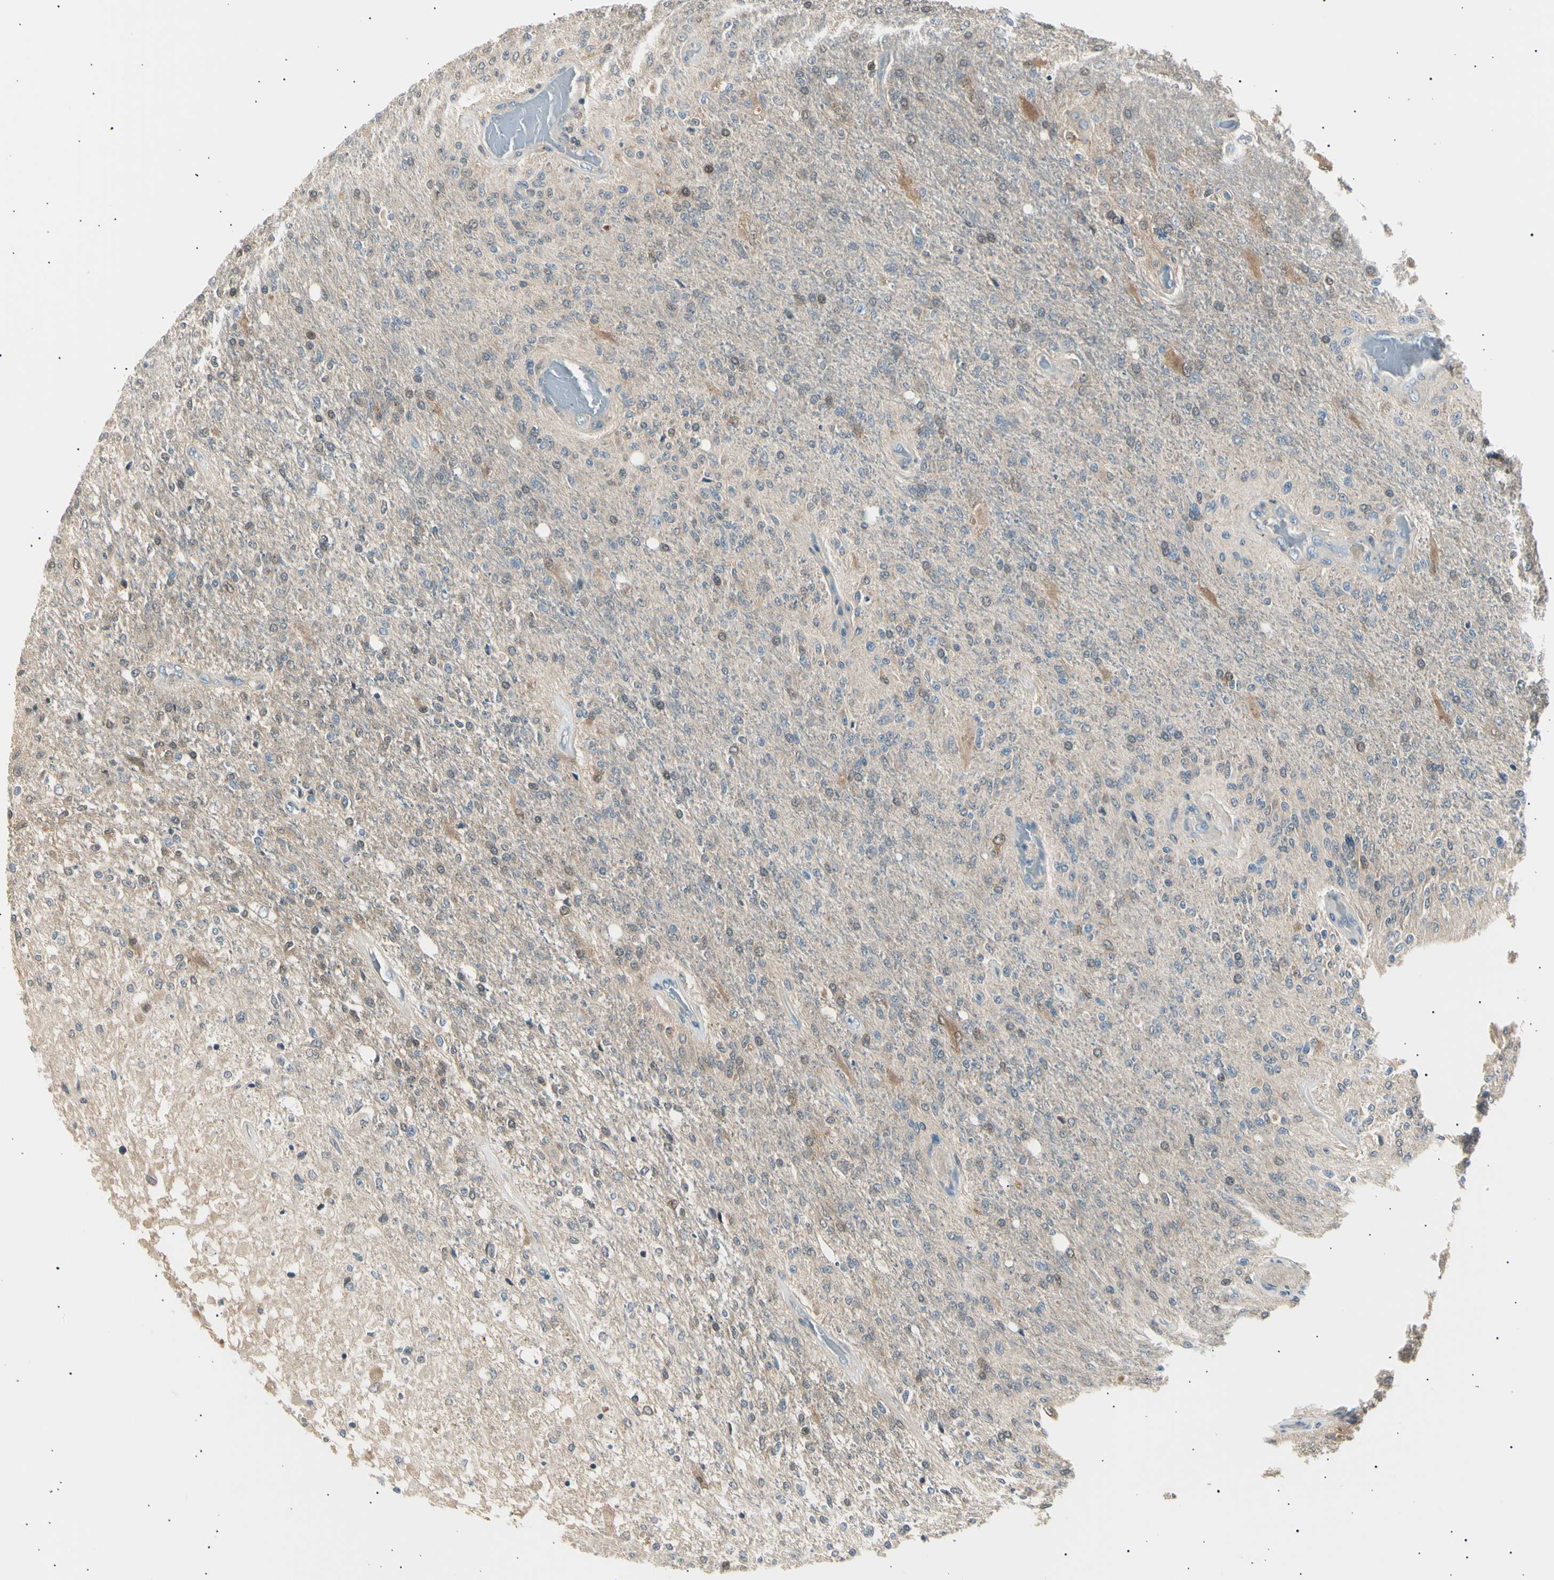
{"staining": {"intensity": "moderate", "quantity": "<25%", "location": "cytoplasmic/membranous,nuclear"}, "tissue": "glioma", "cell_type": "Tumor cells", "image_type": "cancer", "snomed": [{"axis": "morphology", "description": "Normal tissue, NOS"}, {"axis": "morphology", "description": "Glioma, malignant, High grade"}, {"axis": "topography", "description": "Cerebral cortex"}], "caption": "High-grade glioma (malignant) stained with a protein marker exhibits moderate staining in tumor cells.", "gene": "LHPP", "patient": {"sex": "male", "age": 77}}